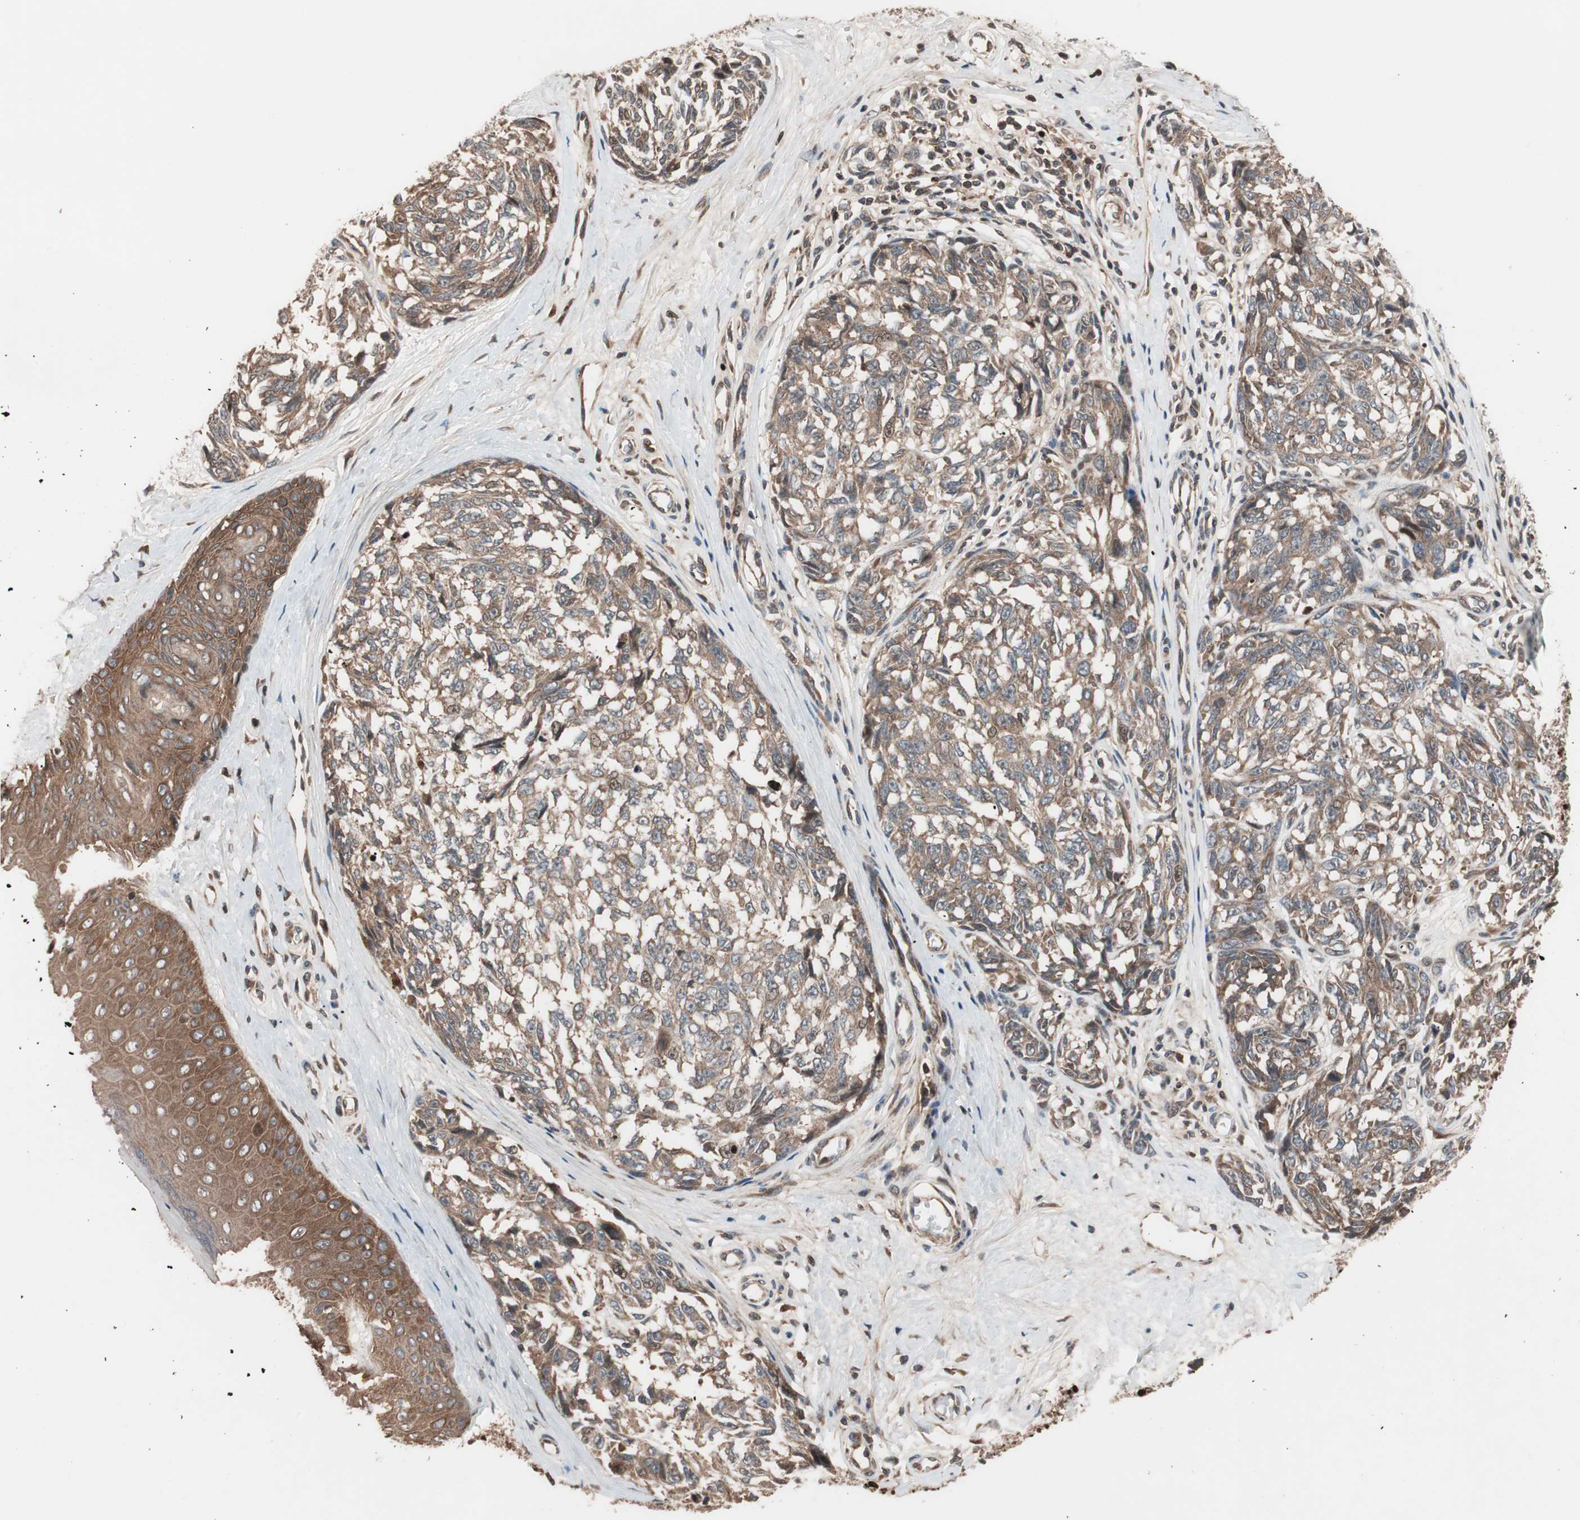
{"staining": {"intensity": "moderate", "quantity": ">75%", "location": "cytoplasmic/membranous"}, "tissue": "melanoma", "cell_type": "Tumor cells", "image_type": "cancer", "snomed": [{"axis": "morphology", "description": "Malignant melanoma, NOS"}, {"axis": "topography", "description": "Skin"}], "caption": "DAB (3,3'-diaminobenzidine) immunohistochemical staining of malignant melanoma demonstrates moderate cytoplasmic/membranous protein positivity in approximately >75% of tumor cells.", "gene": "NF2", "patient": {"sex": "female", "age": 64}}